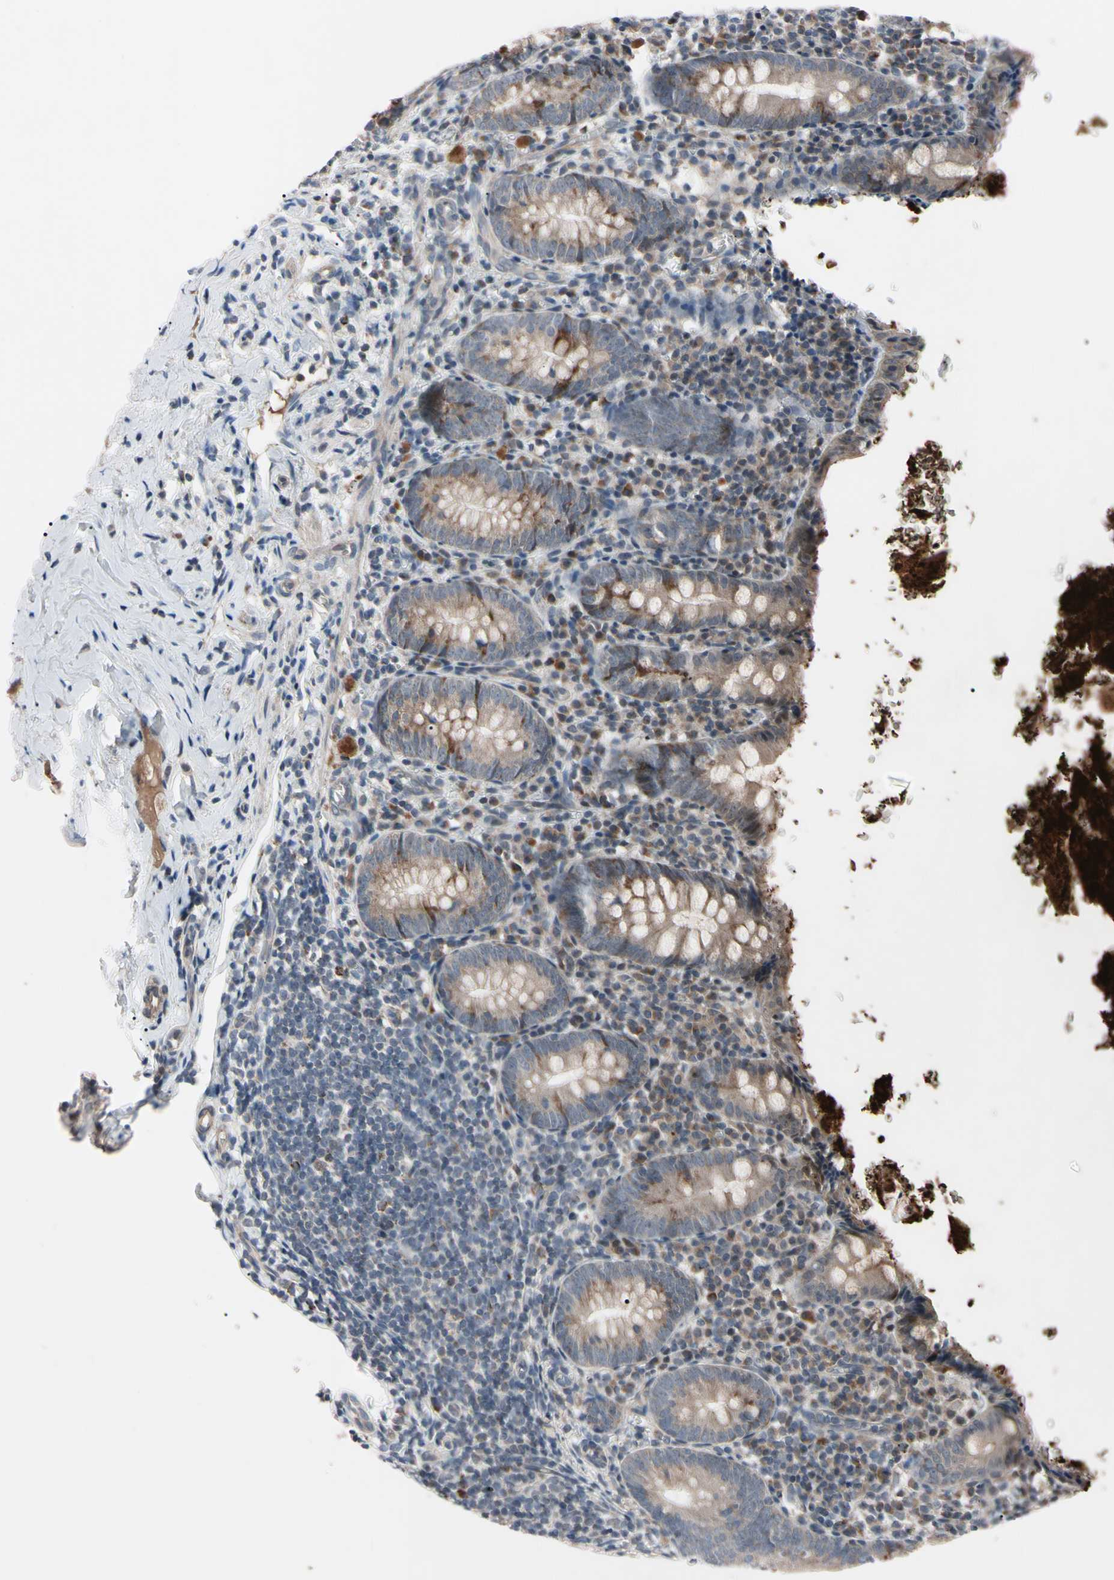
{"staining": {"intensity": "weak", "quantity": ">75%", "location": "cytoplasmic/membranous"}, "tissue": "appendix", "cell_type": "Glandular cells", "image_type": "normal", "snomed": [{"axis": "morphology", "description": "Normal tissue, NOS"}, {"axis": "topography", "description": "Appendix"}], "caption": "An image of human appendix stained for a protein exhibits weak cytoplasmic/membranous brown staining in glandular cells.", "gene": "TNFRSF1A", "patient": {"sex": "female", "age": 10}}